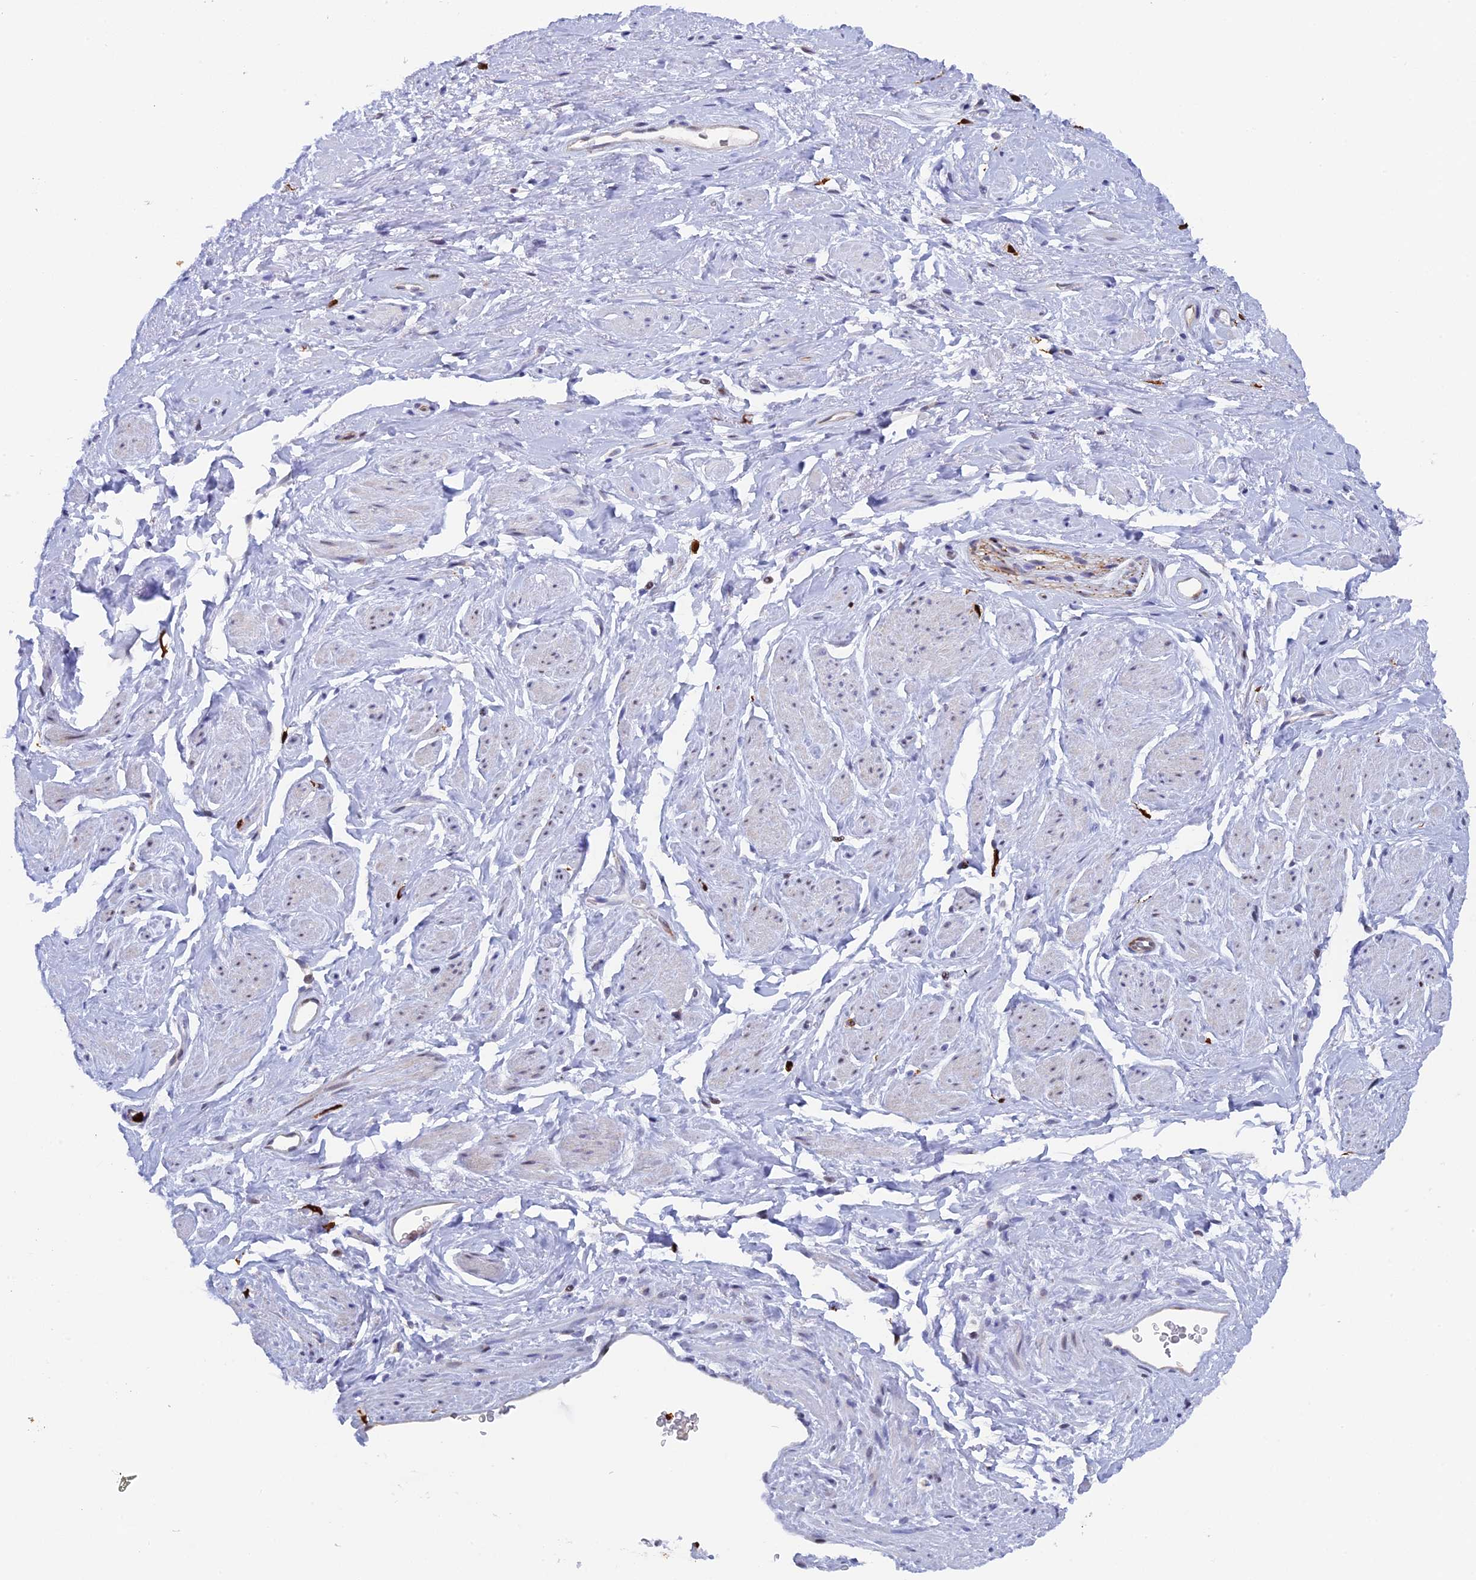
{"staining": {"intensity": "weak", "quantity": "25%-75%", "location": "nuclear"}, "tissue": "soft tissue", "cell_type": "Chondrocytes", "image_type": "normal", "snomed": [{"axis": "morphology", "description": "Normal tissue, NOS"}, {"axis": "morphology", "description": "Adenocarcinoma, NOS"}, {"axis": "topography", "description": "Rectum"}, {"axis": "topography", "description": "Vagina"}, {"axis": "topography", "description": "Peripheral nerve tissue"}], "caption": "Immunohistochemical staining of benign soft tissue shows 25%-75% levels of weak nuclear protein positivity in approximately 25%-75% of chondrocytes. Nuclei are stained in blue.", "gene": "SLC26A1", "patient": {"sex": "female", "age": 71}}